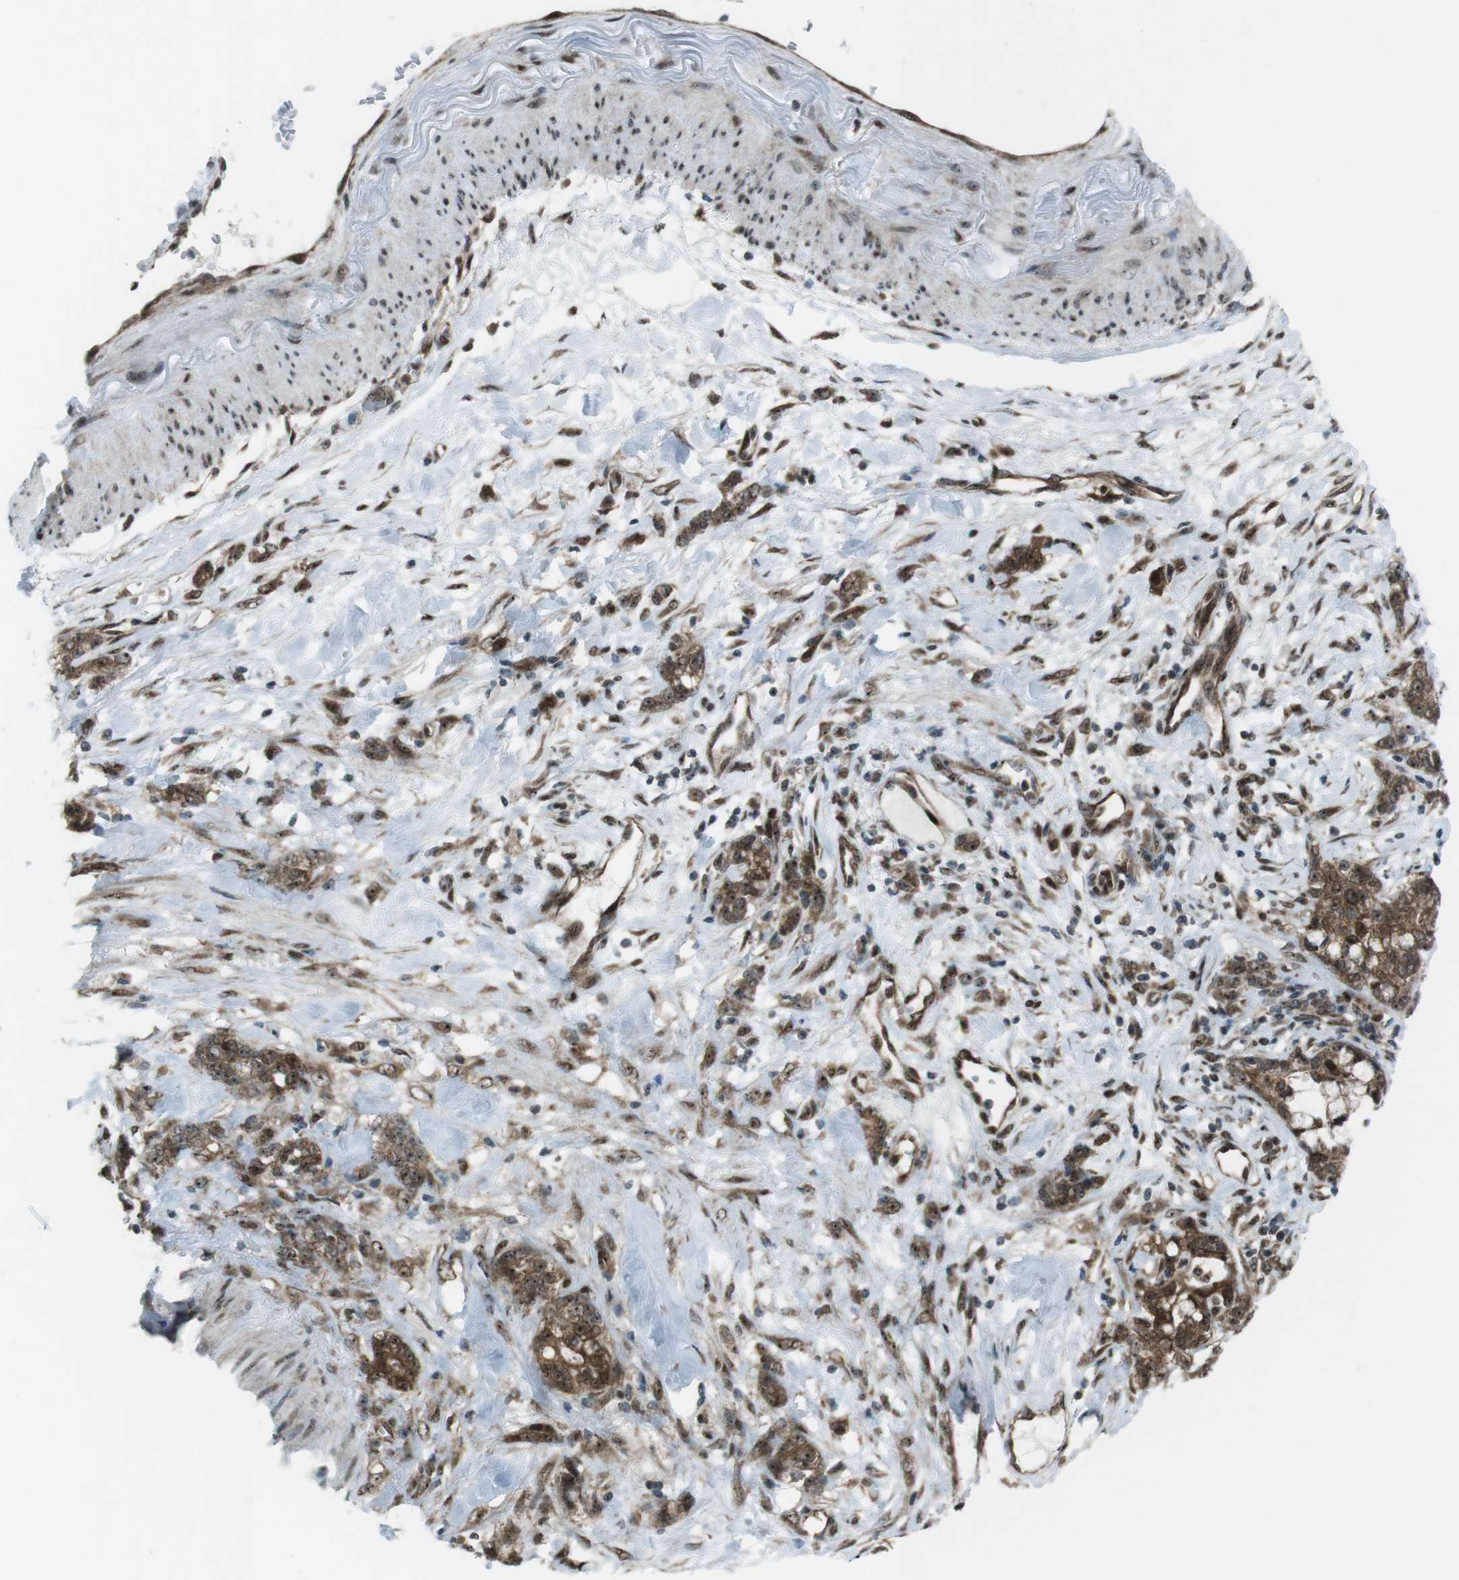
{"staining": {"intensity": "moderate", "quantity": ">75%", "location": "cytoplasmic/membranous,nuclear"}, "tissue": "stomach cancer", "cell_type": "Tumor cells", "image_type": "cancer", "snomed": [{"axis": "morphology", "description": "Adenocarcinoma, NOS"}, {"axis": "topography", "description": "Stomach, lower"}], "caption": "Tumor cells demonstrate medium levels of moderate cytoplasmic/membranous and nuclear positivity in about >75% of cells in human adenocarcinoma (stomach).", "gene": "CSNK1D", "patient": {"sex": "male", "age": 88}}